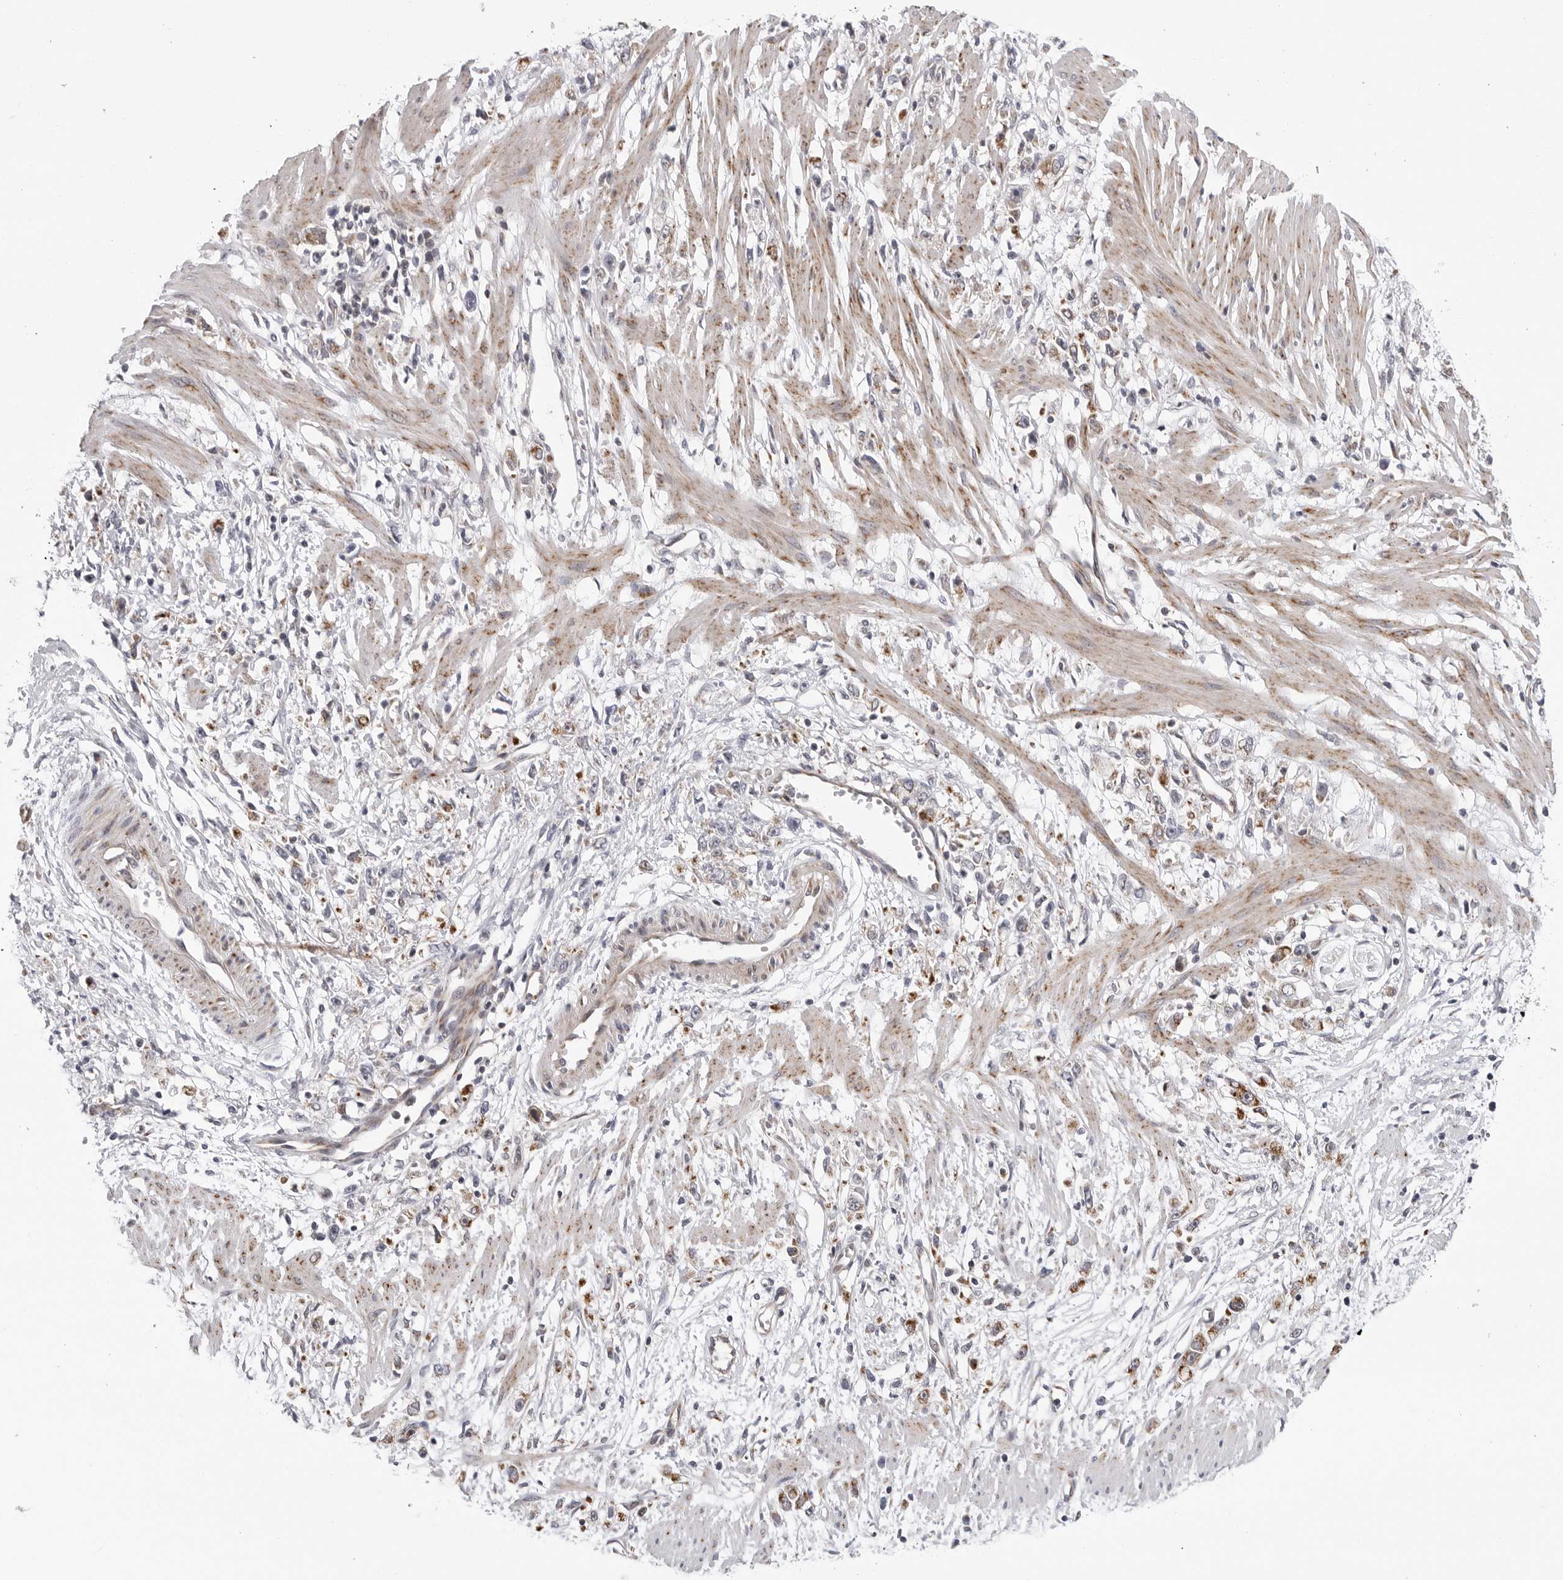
{"staining": {"intensity": "moderate", "quantity": "25%-75%", "location": "cytoplasmic/membranous"}, "tissue": "stomach cancer", "cell_type": "Tumor cells", "image_type": "cancer", "snomed": [{"axis": "morphology", "description": "Adenocarcinoma, NOS"}, {"axis": "topography", "description": "Stomach"}], "caption": "Stomach cancer stained with a protein marker displays moderate staining in tumor cells.", "gene": "CDK20", "patient": {"sex": "female", "age": 59}}